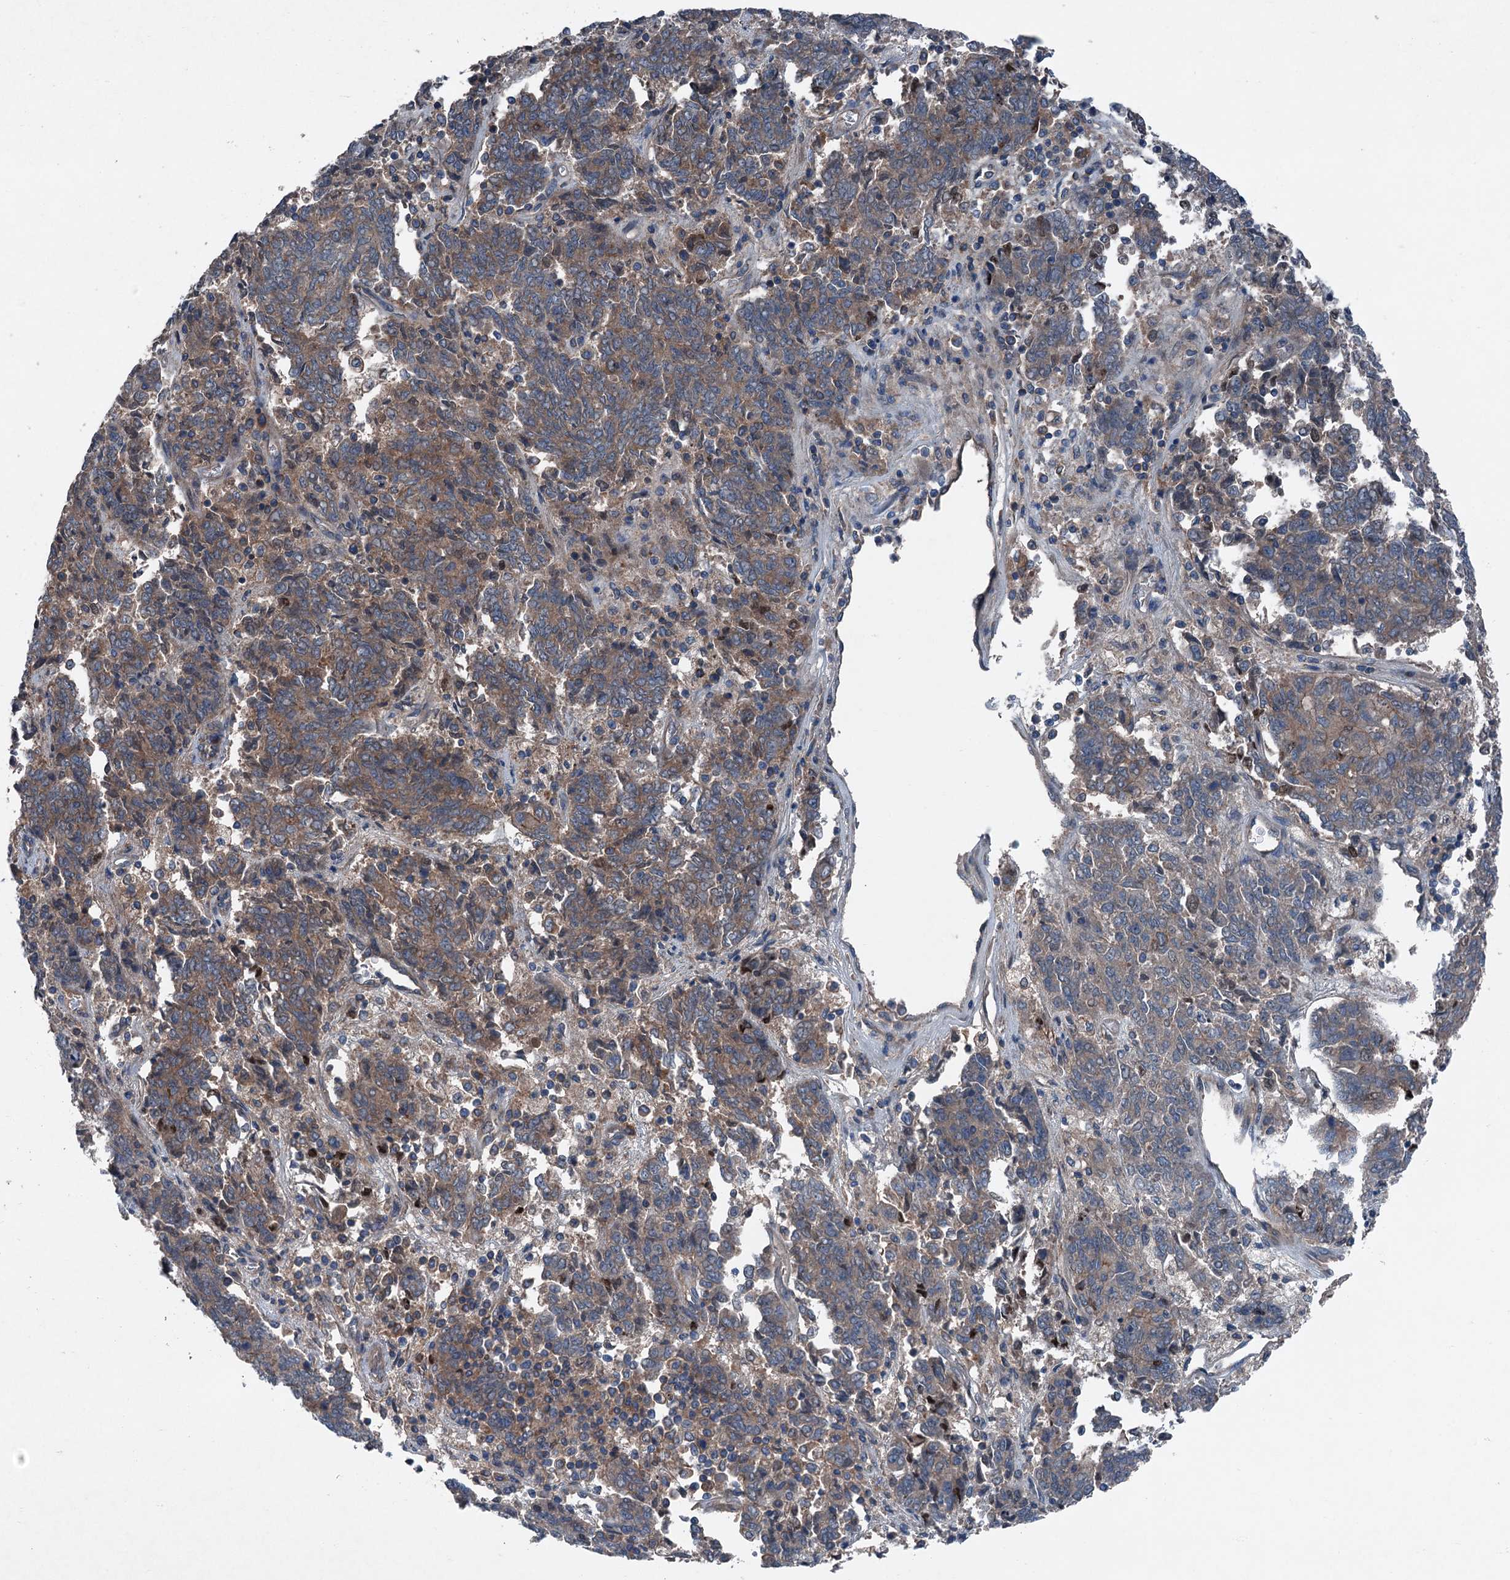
{"staining": {"intensity": "moderate", "quantity": ">75%", "location": "cytoplasmic/membranous"}, "tissue": "endometrial cancer", "cell_type": "Tumor cells", "image_type": "cancer", "snomed": [{"axis": "morphology", "description": "Adenocarcinoma, NOS"}, {"axis": "topography", "description": "Endometrium"}], "caption": "The image reveals a brown stain indicating the presence of a protein in the cytoplasmic/membranous of tumor cells in adenocarcinoma (endometrial).", "gene": "SLC2A10", "patient": {"sex": "female", "age": 80}}